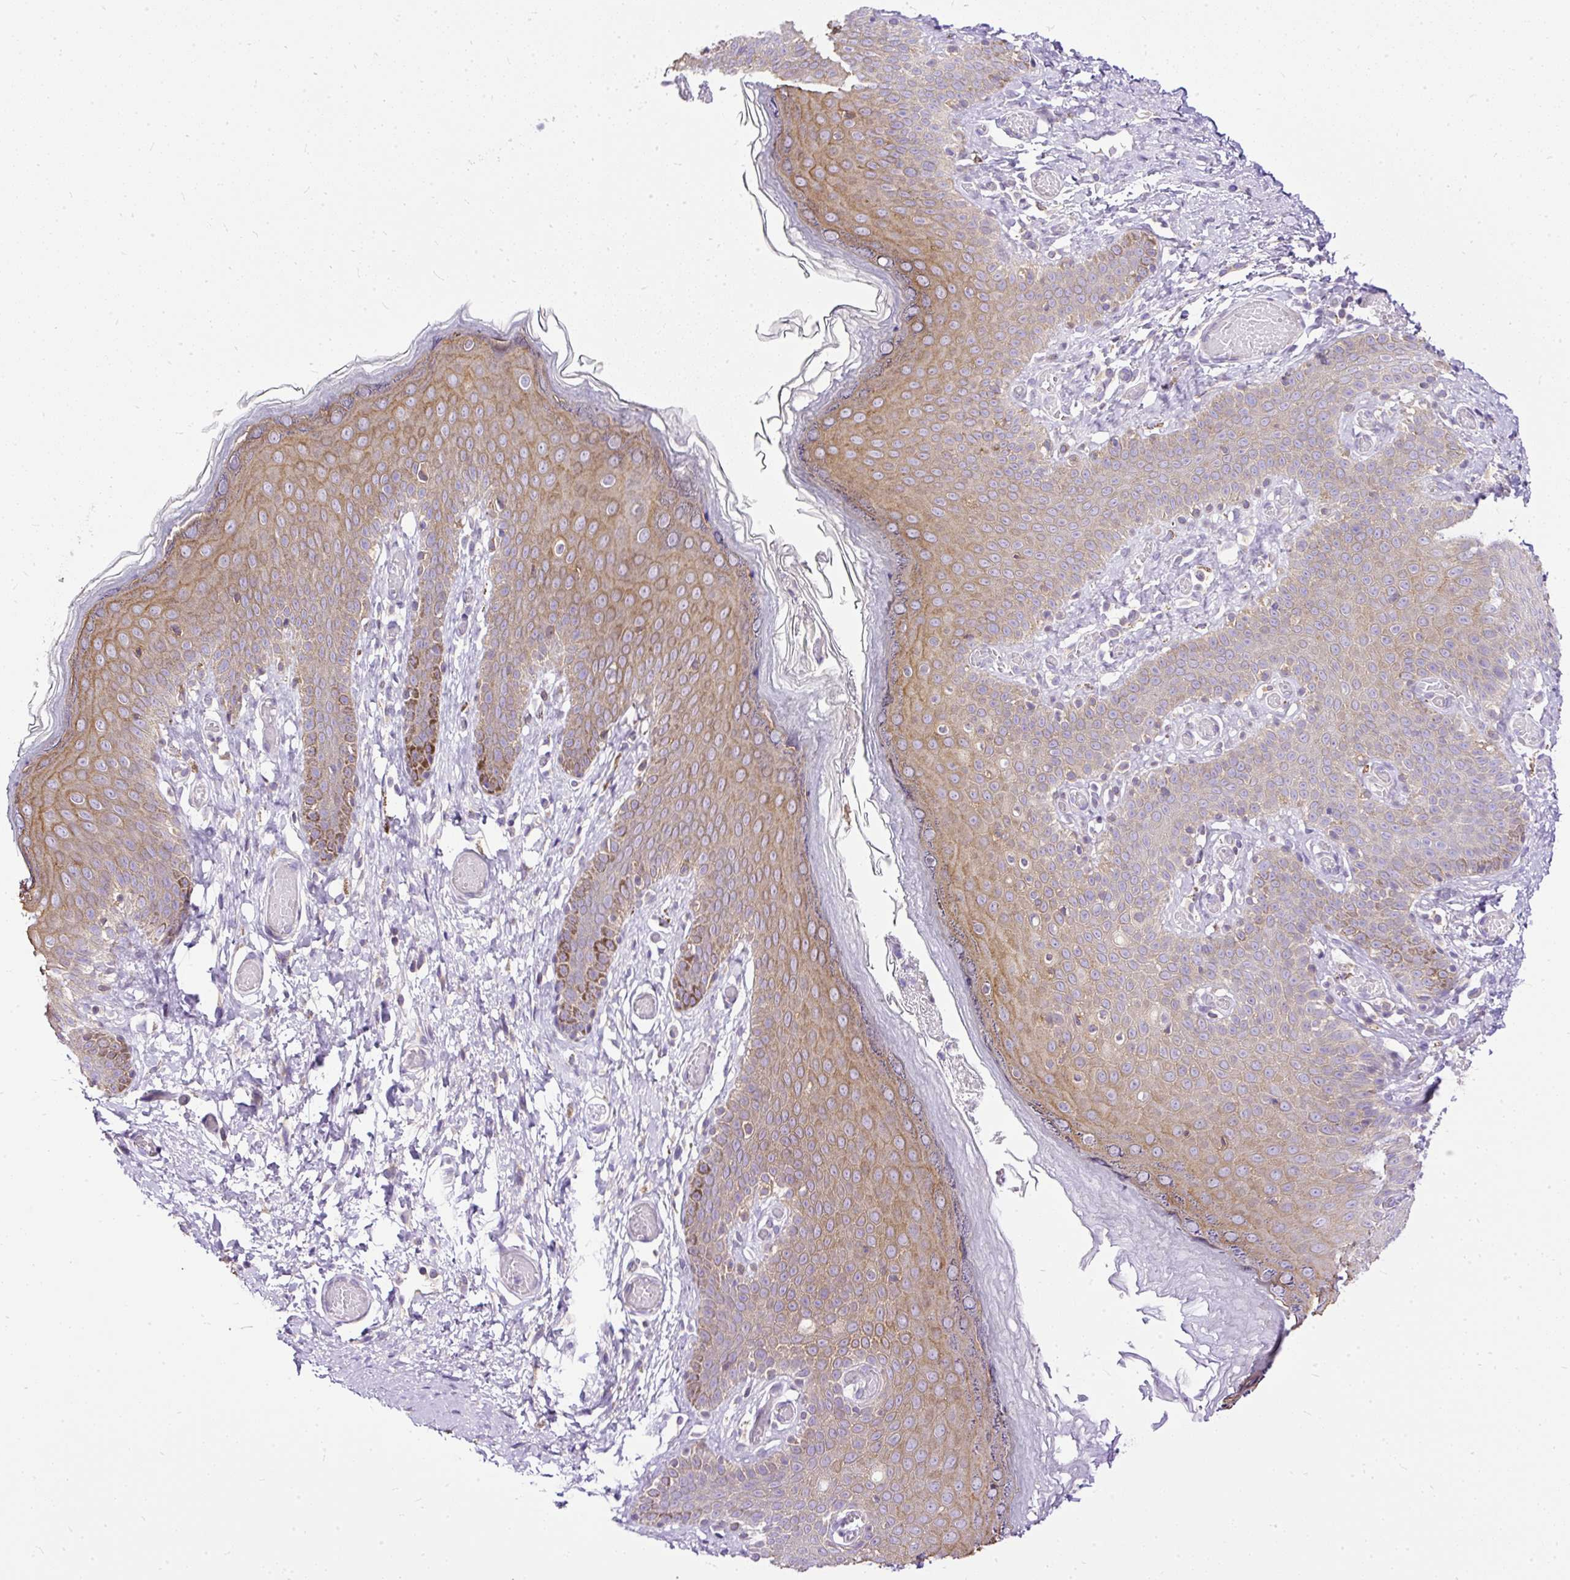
{"staining": {"intensity": "moderate", "quantity": ">75%", "location": "cytoplasmic/membranous"}, "tissue": "skin", "cell_type": "Epidermal cells", "image_type": "normal", "snomed": [{"axis": "morphology", "description": "Normal tissue, NOS"}, {"axis": "topography", "description": "Anal"}], "caption": "A micrograph of skin stained for a protein displays moderate cytoplasmic/membranous brown staining in epidermal cells. Immunohistochemistry stains the protein in brown and the nuclei are stained blue.", "gene": "AMFR", "patient": {"sex": "female", "age": 40}}